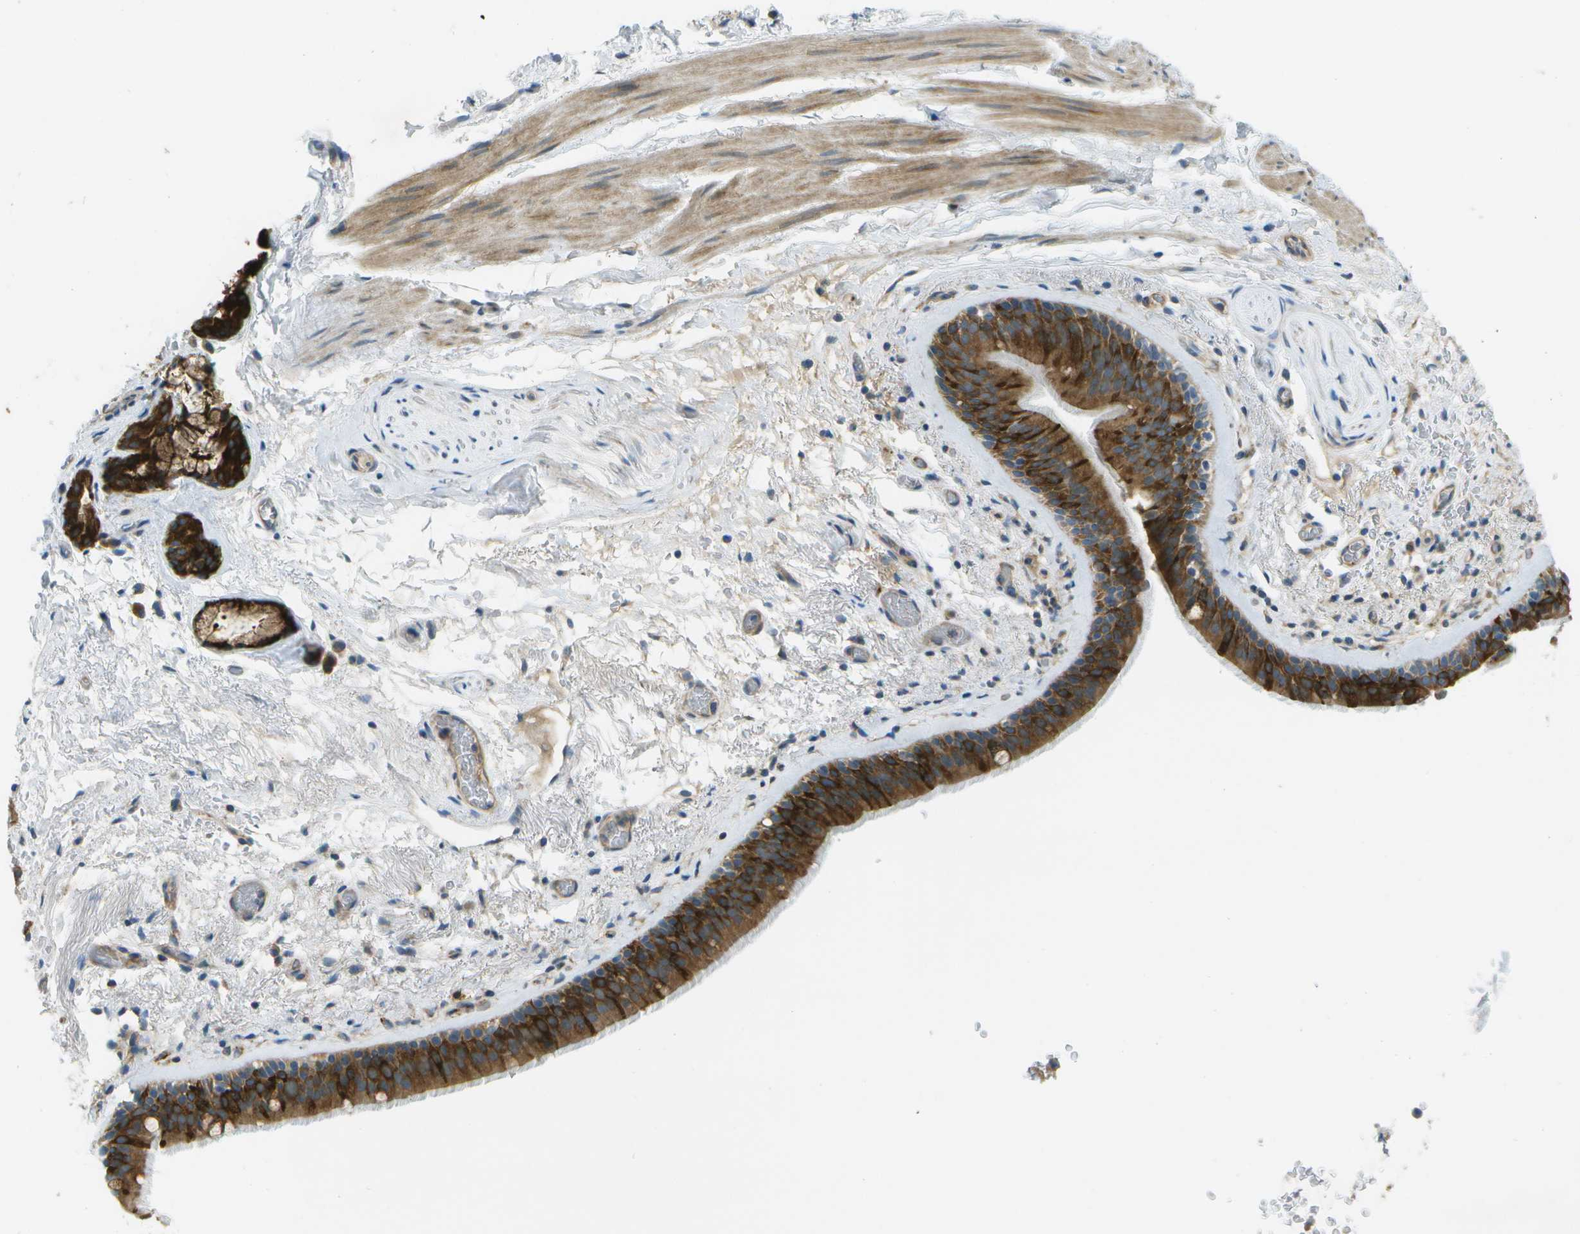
{"staining": {"intensity": "strong", "quantity": ">75%", "location": "cytoplasmic/membranous"}, "tissue": "bronchus", "cell_type": "Respiratory epithelial cells", "image_type": "normal", "snomed": [{"axis": "morphology", "description": "Normal tissue, NOS"}, {"axis": "topography", "description": "Cartilage tissue"}], "caption": "Respiratory epithelial cells demonstrate strong cytoplasmic/membranous staining in approximately >75% of cells in normal bronchus.", "gene": "WNK2", "patient": {"sex": "female", "age": 63}}